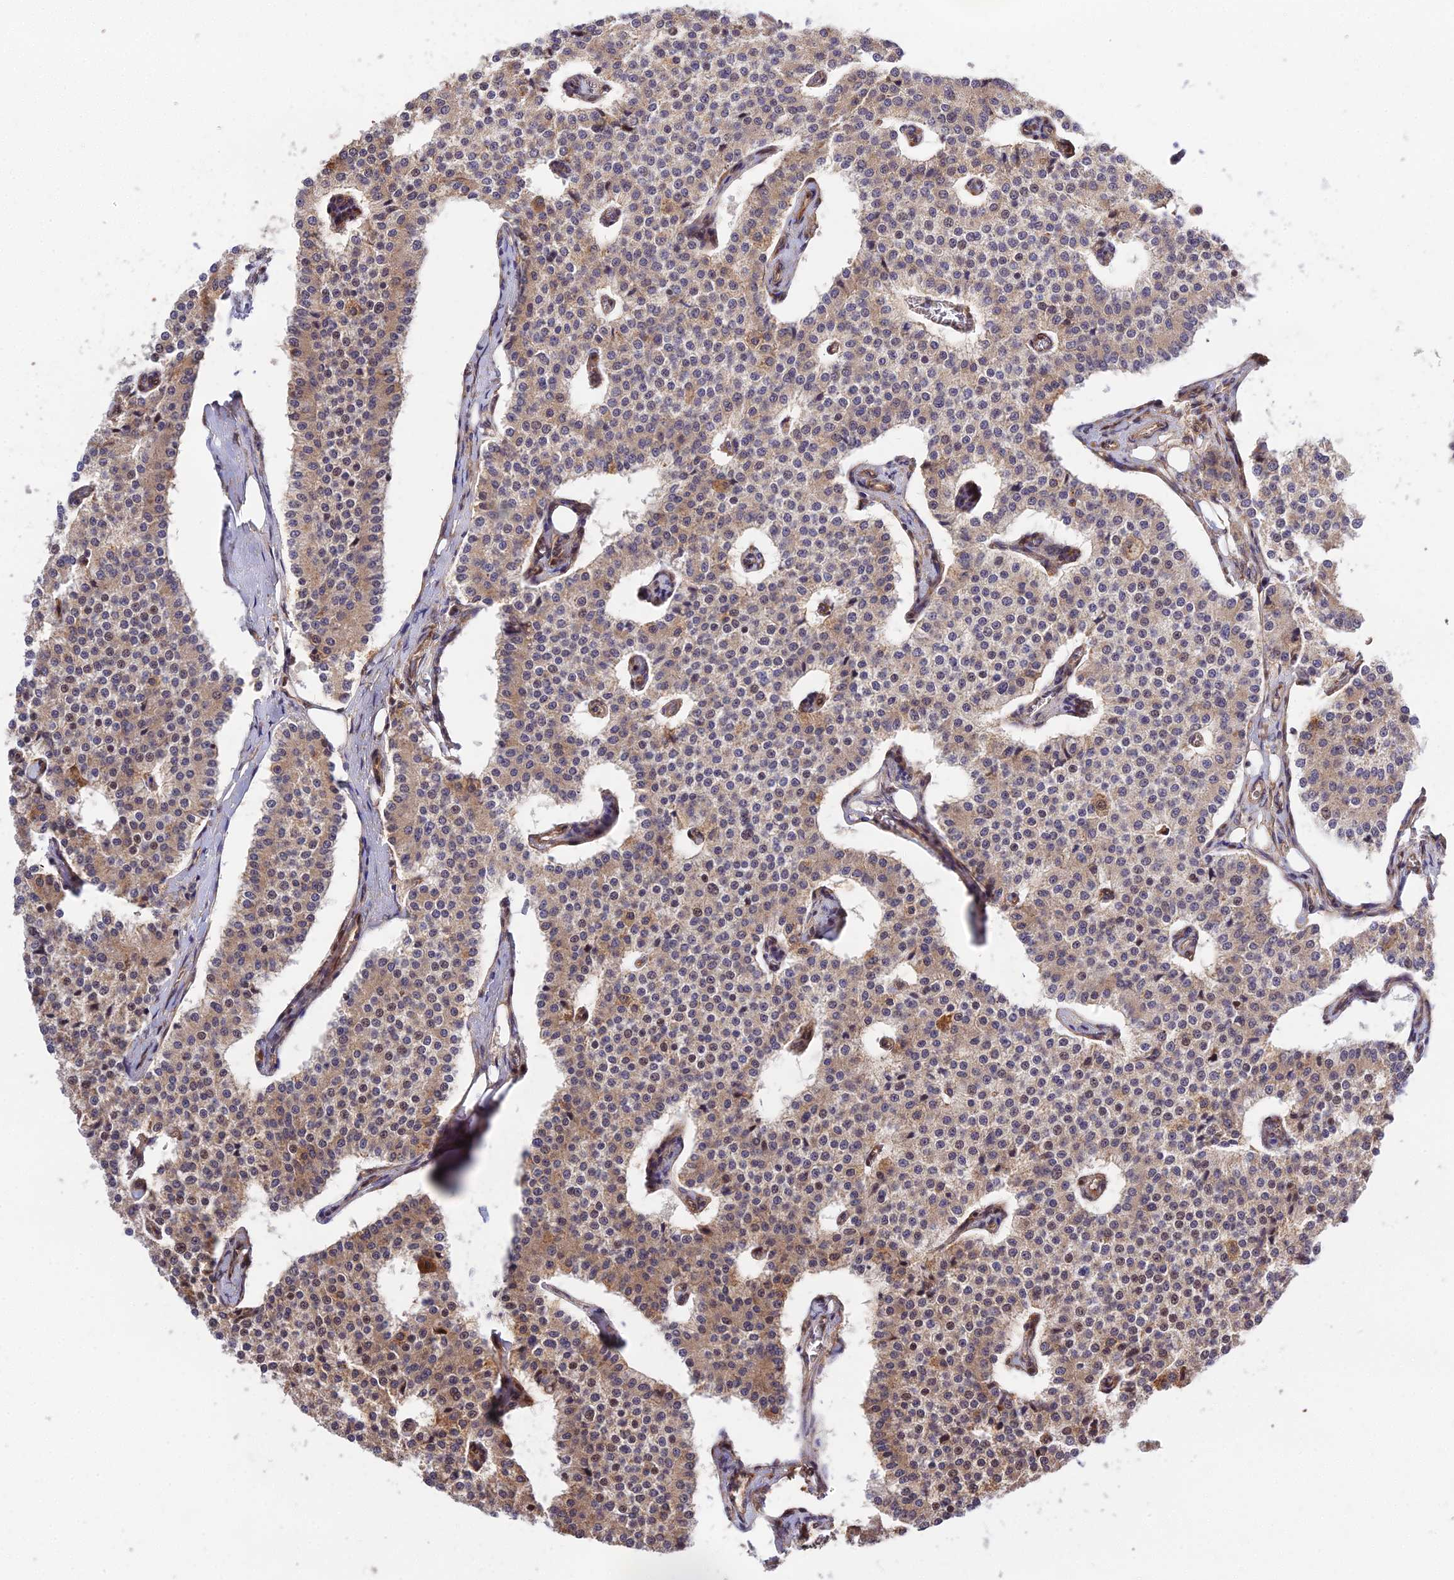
{"staining": {"intensity": "moderate", "quantity": "25%-75%", "location": "cytoplasmic/membranous"}, "tissue": "carcinoid", "cell_type": "Tumor cells", "image_type": "cancer", "snomed": [{"axis": "morphology", "description": "Carcinoid, malignant, NOS"}, {"axis": "topography", "description": "Colon"}], "caption": "A high-resolution micrograph shows immunohistochemistry staining of carcinoid, which displays moderate cytoplasmic/membranous staining in approximately 25%-75% of tumor cells.", "gene": "SMG6", "patient": {"sex": "female", "age": 52}}